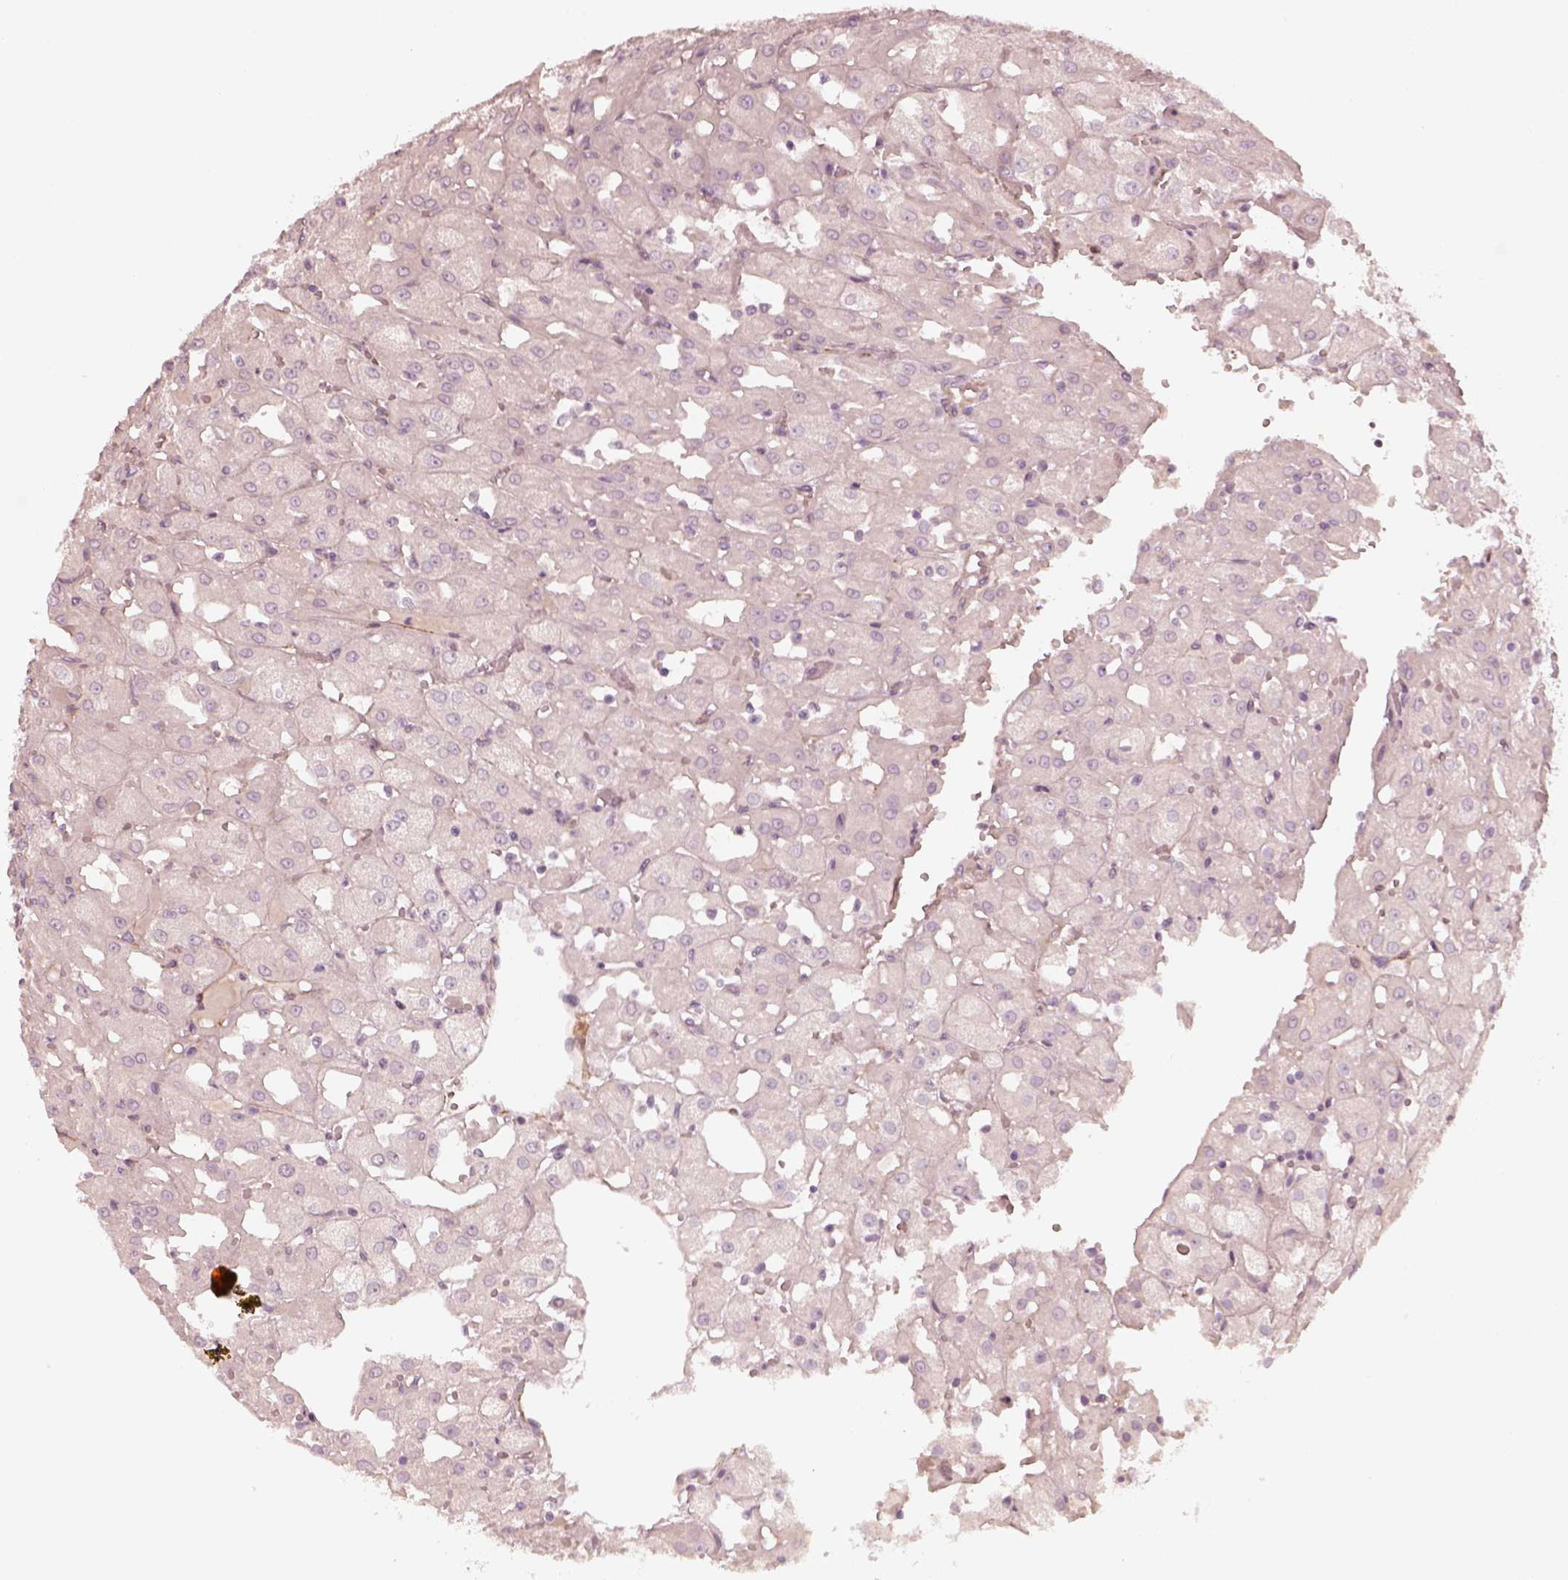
{"staining": {"intensity": "negative", "quantity": "none", "location": "none"}, "tissue": "renal cancer", "cell_type": "Tumor cells", "image_type": "cancer", "snomed": [{"axis": "morphology", "description": "Adenocarcinoma, NOS"}, {"axis": "topography", "description": "Kidney"}], "caption": "Tumor cells are negative for protein expression in human renal cancer (adenocarcinoma). (Immunohistochemistry, brightfield microscopy, high magnification).", "gene": "KCNJ9", "patient": {"sex": "male", "age": 72}}